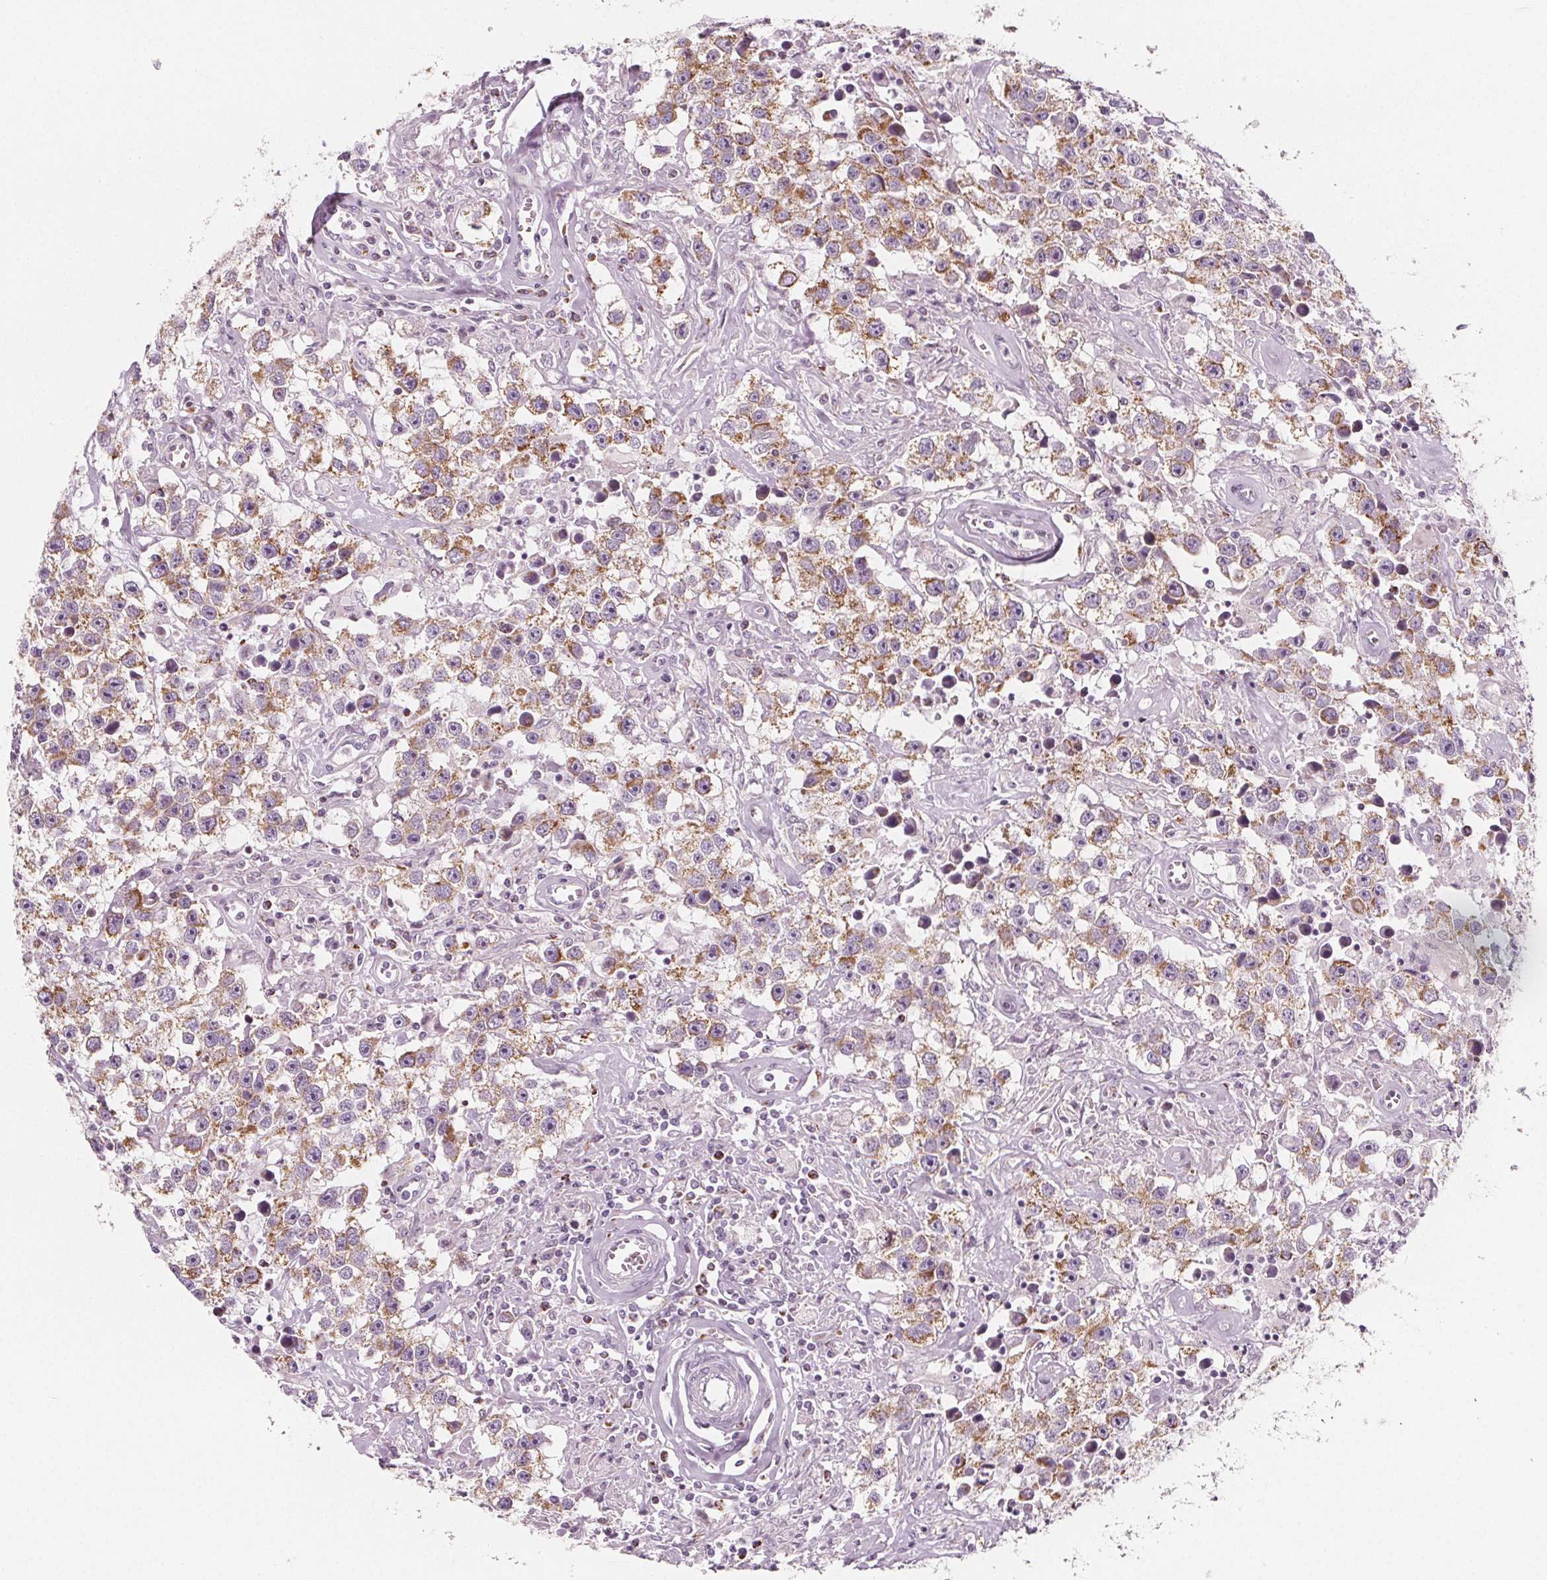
{"staining": {"intensity": "weak", "quantity": ">75%", "location": "cytoplasmic/membranous"}, "tissue": "testis cancer", "cell_type": "Tumor cells", "image_type": "cancer", "snomed": [{"axis": "morphology", "description": "Seminoma, NOS"}, {"axis": "topography", "description": "Testis"}], "caption": "There is low levels of weak cytoplasmic/membranous positivity in tumor cells of testis seminoma, as demonstrated by immunohistochemical staining (brown color).", "gene": "IL17C", "patient": {"sex": "male", "age": 43}}